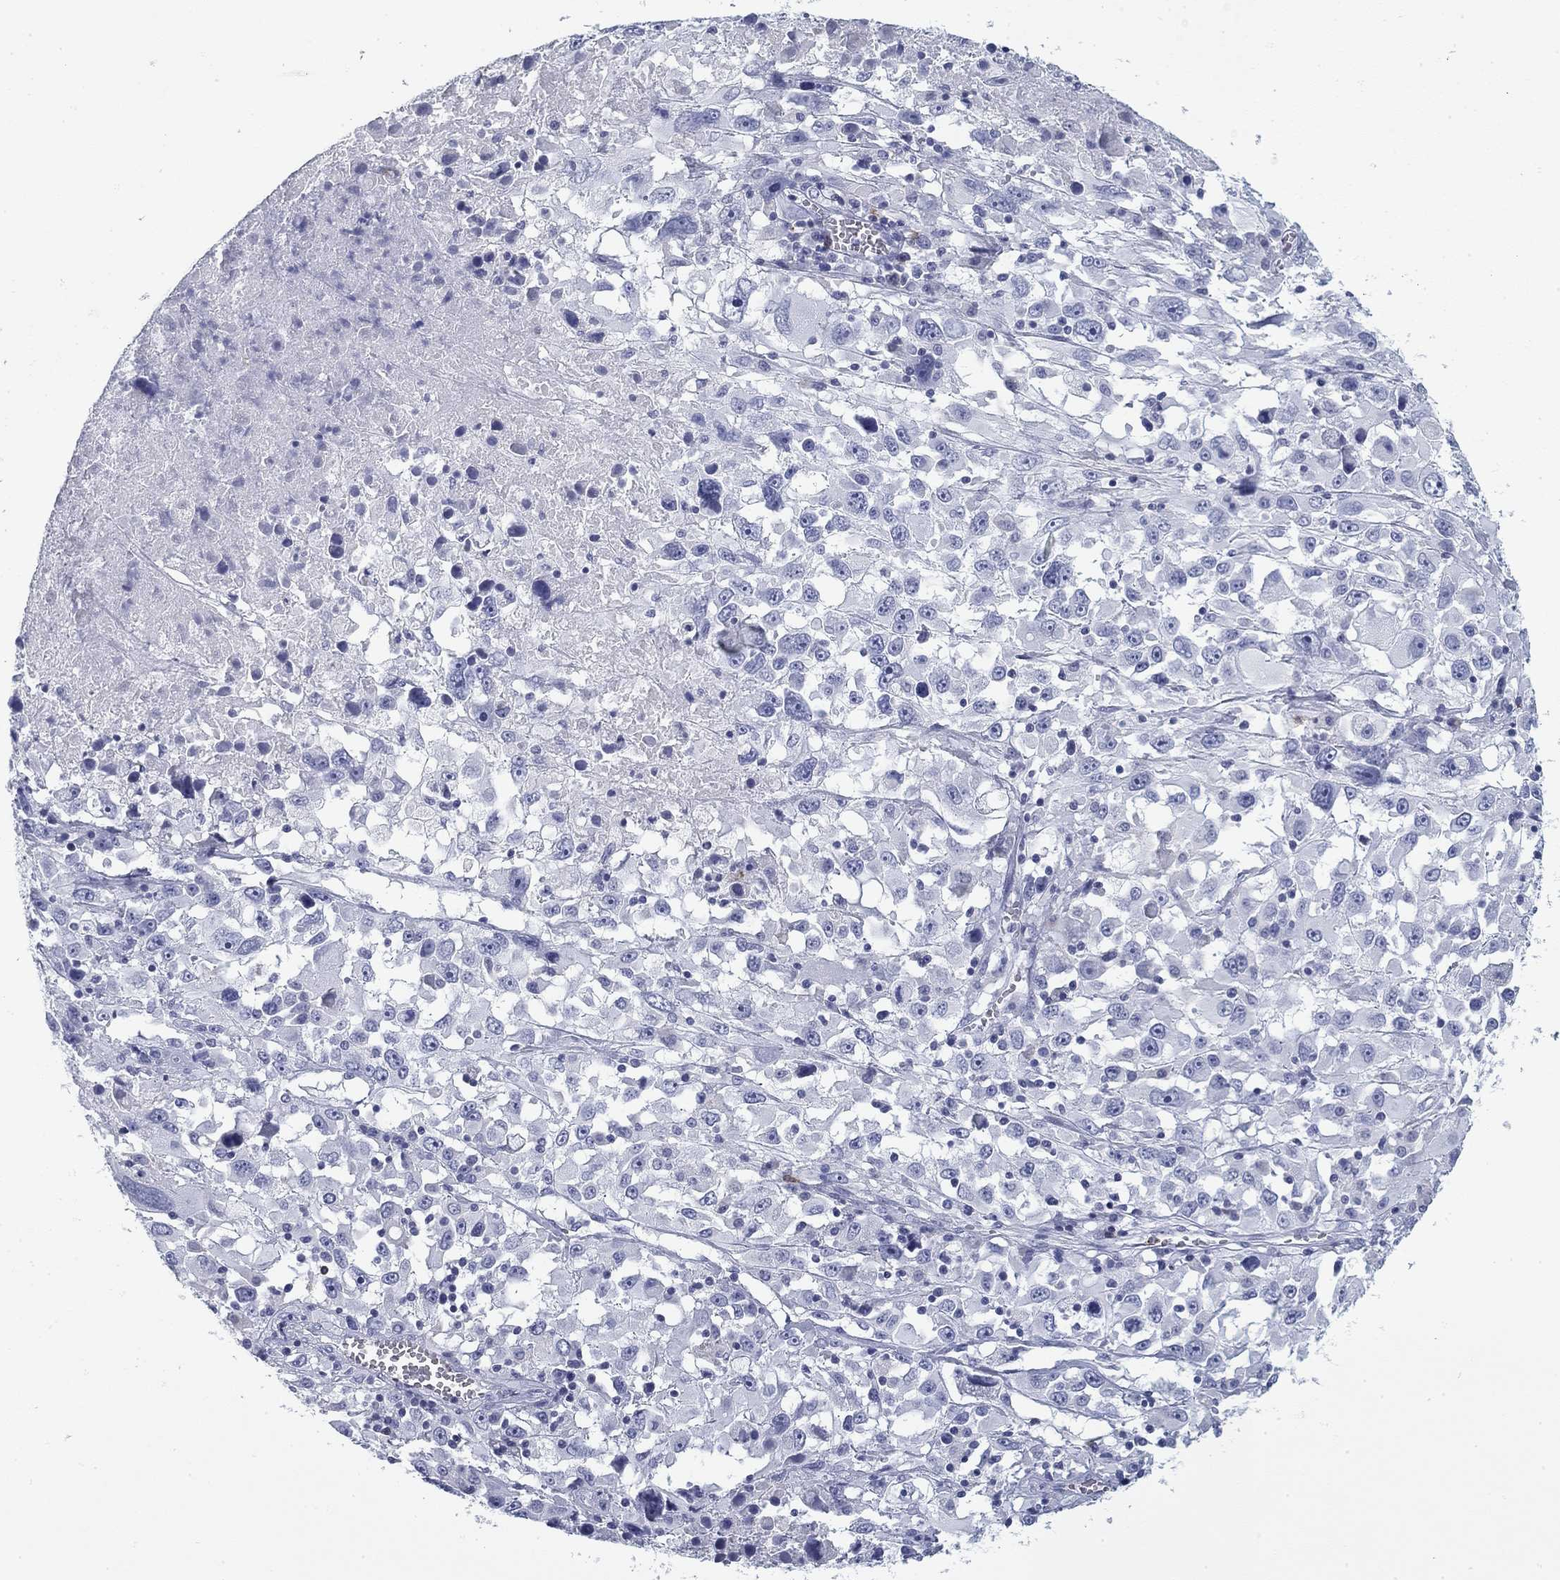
{"staining": {"intensity": "negative", "quantity": "none", "location": "none"}, "tissue": "melanoma", "cell_type": "Tumor cells", "image_type": "cancer", "snomed": [{"axis": "morphology", "description": "Malignant melanoma, Metastatic site"}, {"axis": "topography", "description": "Soft tissue"}], "caption": "IHC image of malignant melanoma (metastatic site) stained for a protein (brown), which exhibits no expression in tumor cells.", "gene": "CD79B", "patient": {"sex": "male", "age": 50}}